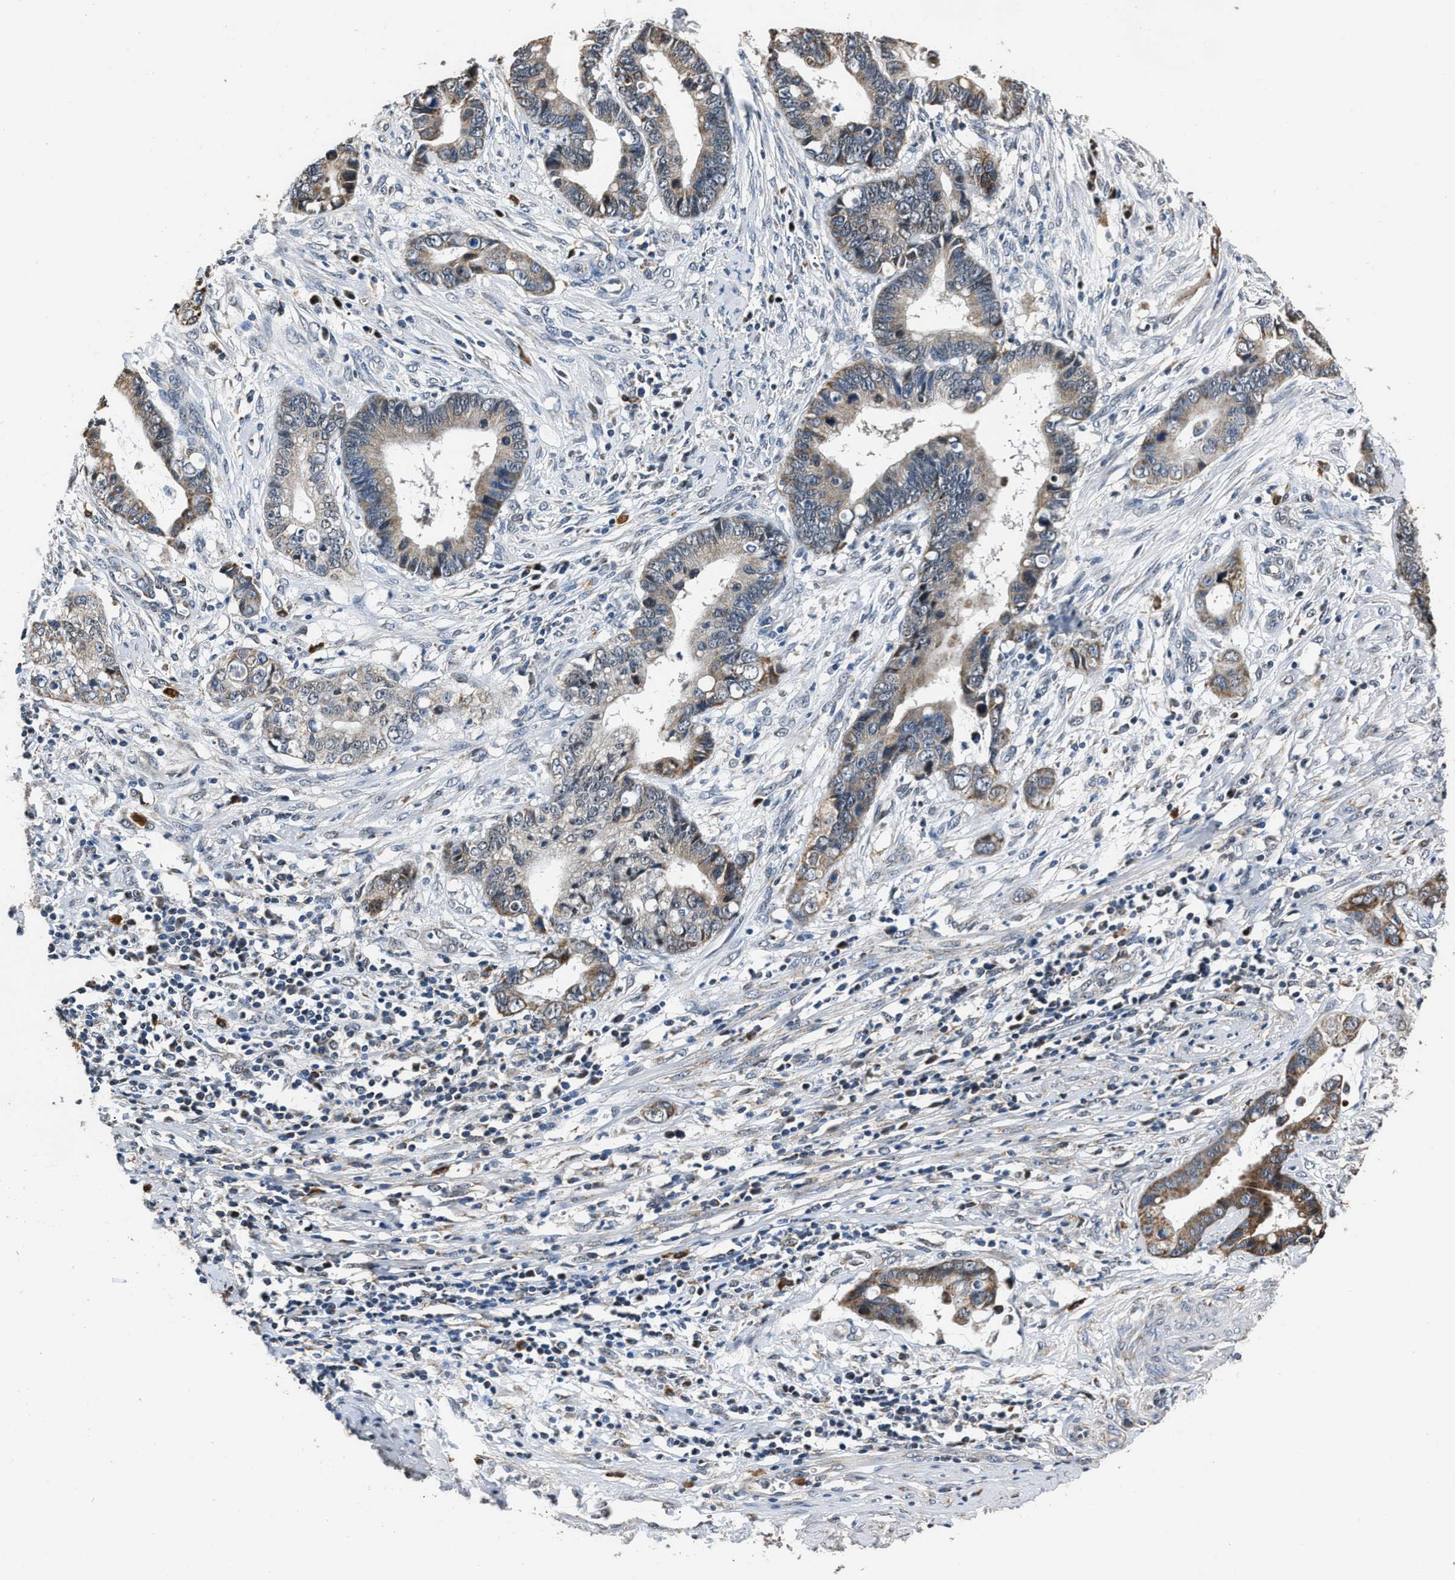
{"staining": {"intensity": "moderate", "quantity": "<25%", "location": "cytoplasmic/membranous"}, "tissue": "cervical cancer", "cell_type": "Tumor cells", "image_type": "cancer", "snomed": [{"axis": "morphology", "description": "Adenocarcinoma, NOS"}, {"axis": "topography", "description": "Cervix"}], "caption": "Immunohistochemical staining of cervical cancer (adenocarcinoma) shows low levels of moderate cytoplasmic/membranous protein staining in approximately <25% of tumor cells.", "gene": "NSUN5", "patient": {"sex": "female", "age": 44}}